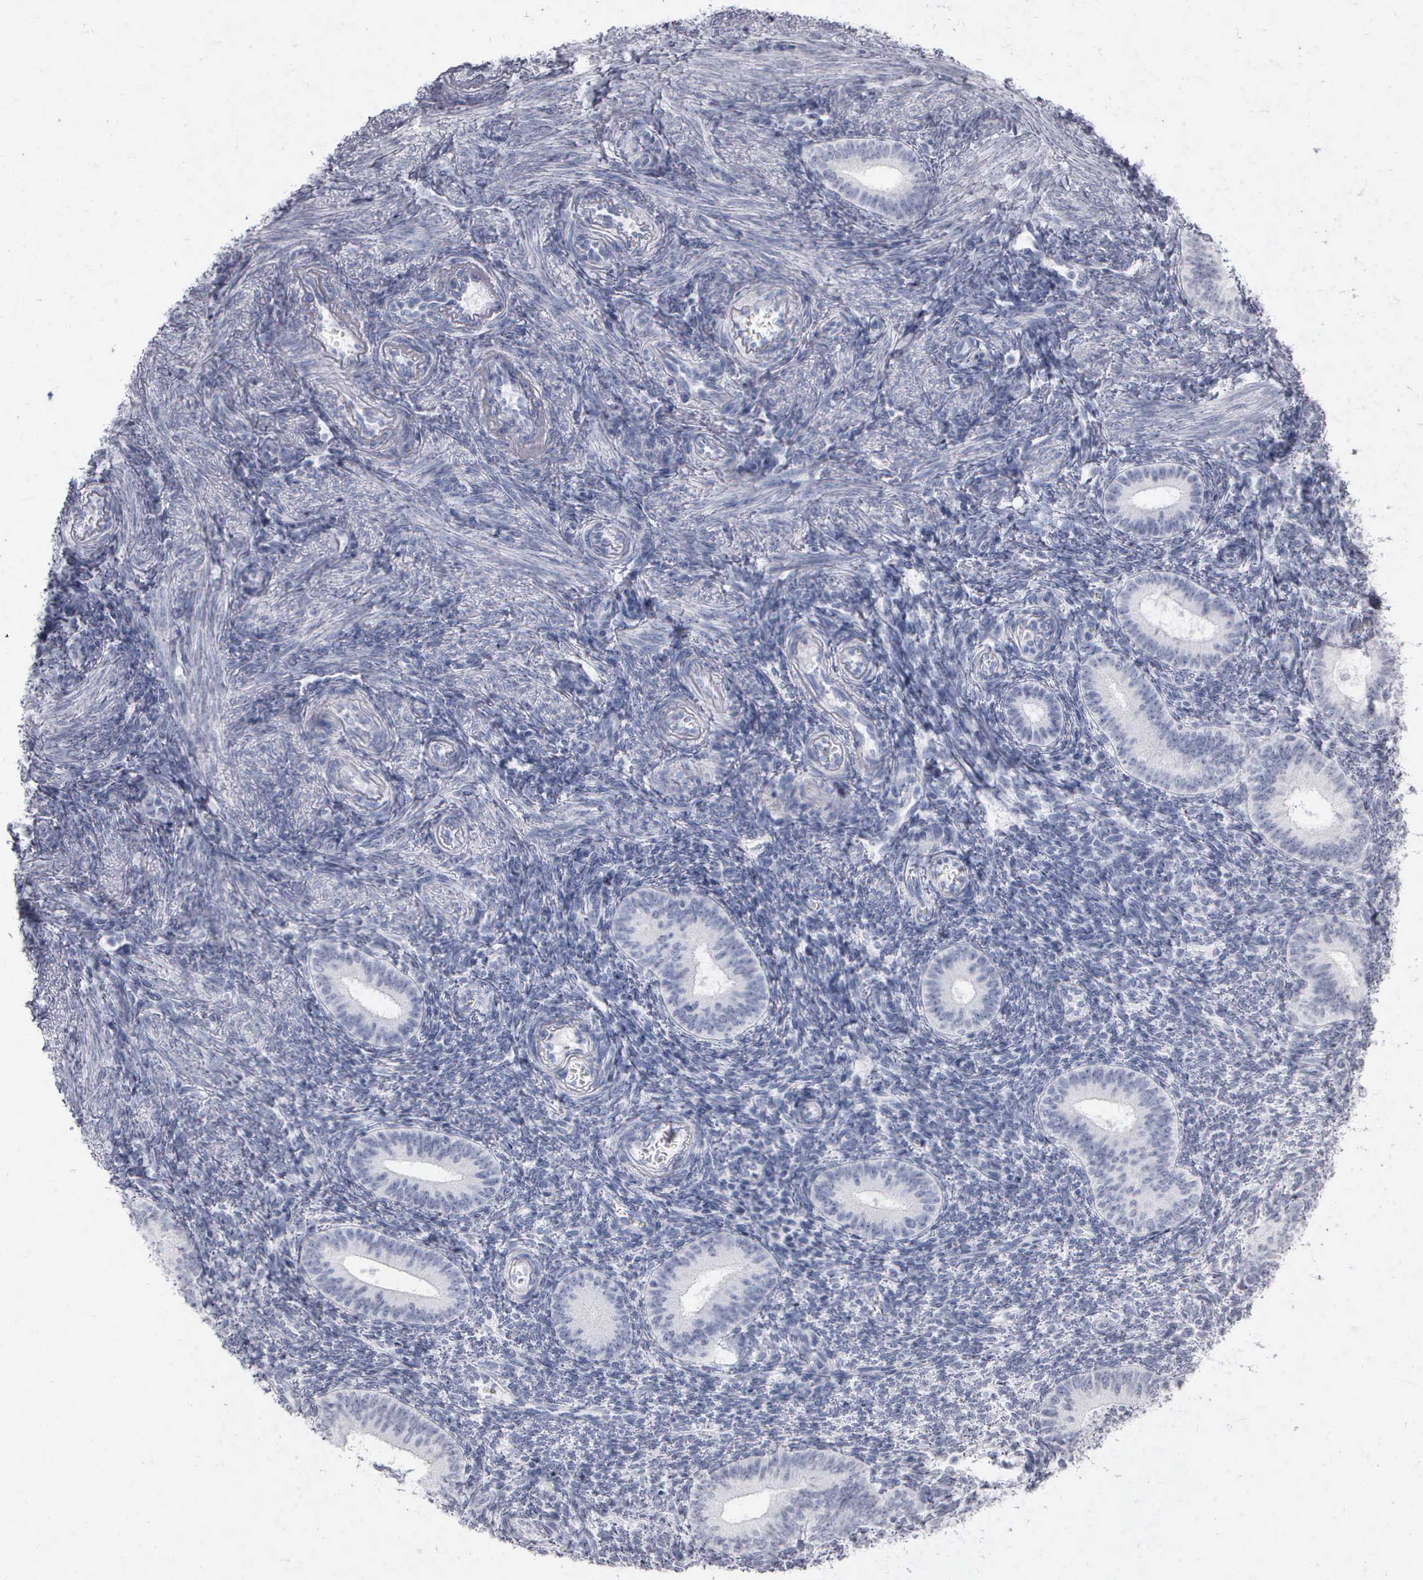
{"staining": {"intensity": "negative", "quantity": "none", "location": "none"}, "tissue": "endometrium", "cell_type": "Cells in endometrial stroma", "image_type": "normal", "snomed": [{"axis": "morphology", "description": "Normal tissue, NOS"}, {"axis": "topography", "description": "Endometrium"}], "caption": "Immunohistochemistry (IHC) of benign endometrium reveals no positivity in cells in endometrial stroma.", "gene": "NKX2", "patient": {"sex": "female", "age": 35}}